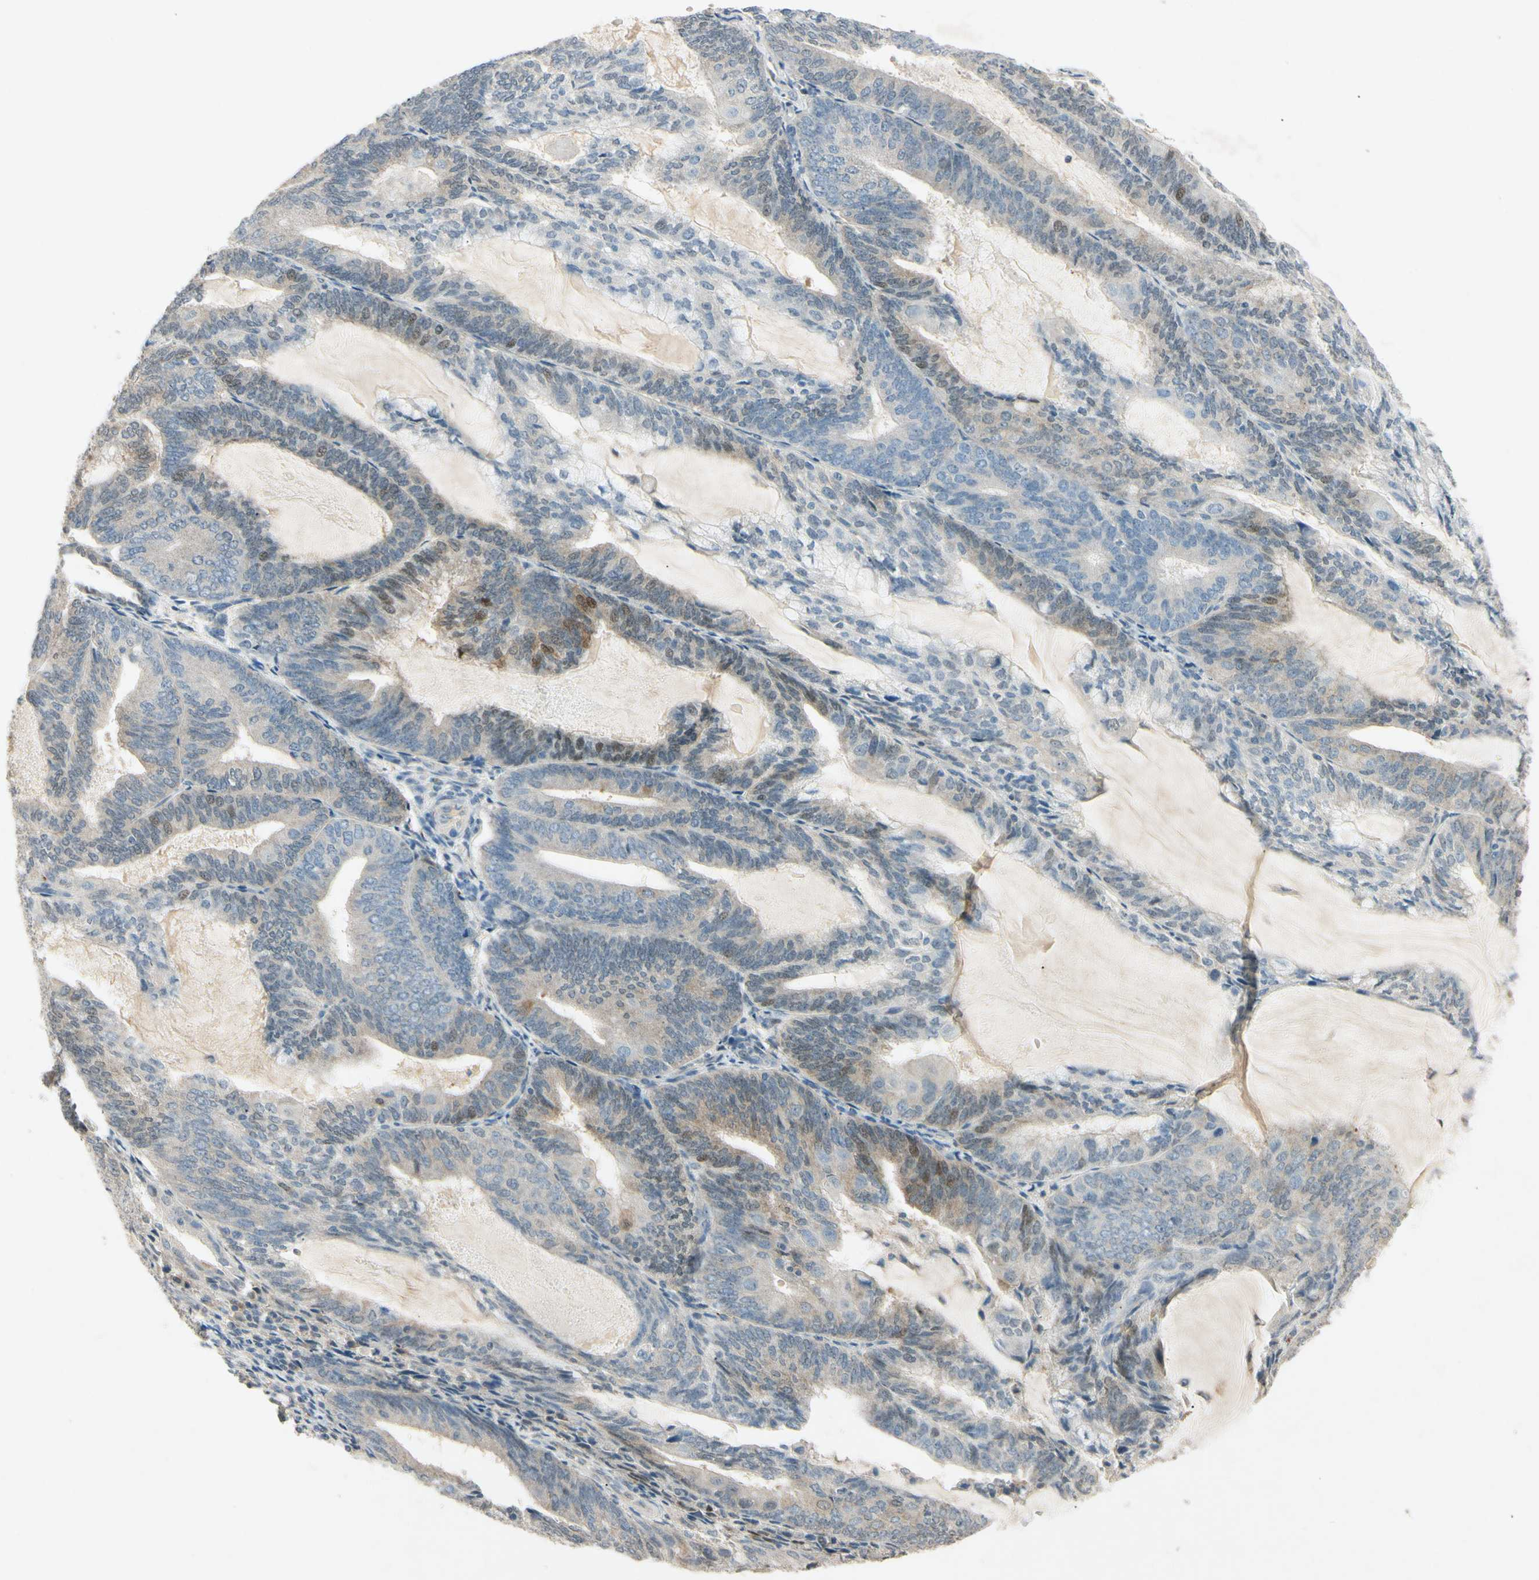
{"staining": {"intensity": "weak", "quantity": "<25%", "location": "nuclear"}, "tissue": "endometrial cancer", "cell_type": "Tumor cells", "image_type": "cancer", "snomed": [{"axis": "morphology", "description": "Adenocarcinoma, NOS"}, {"axis": "topography", "description": "Endometrium"}], "caption": "Endometrial cancer stained for a protein using IHC displays no staining tumor cells.", "gene": "HSPA1B", "patient": {"sex": "female", "age": 81}}